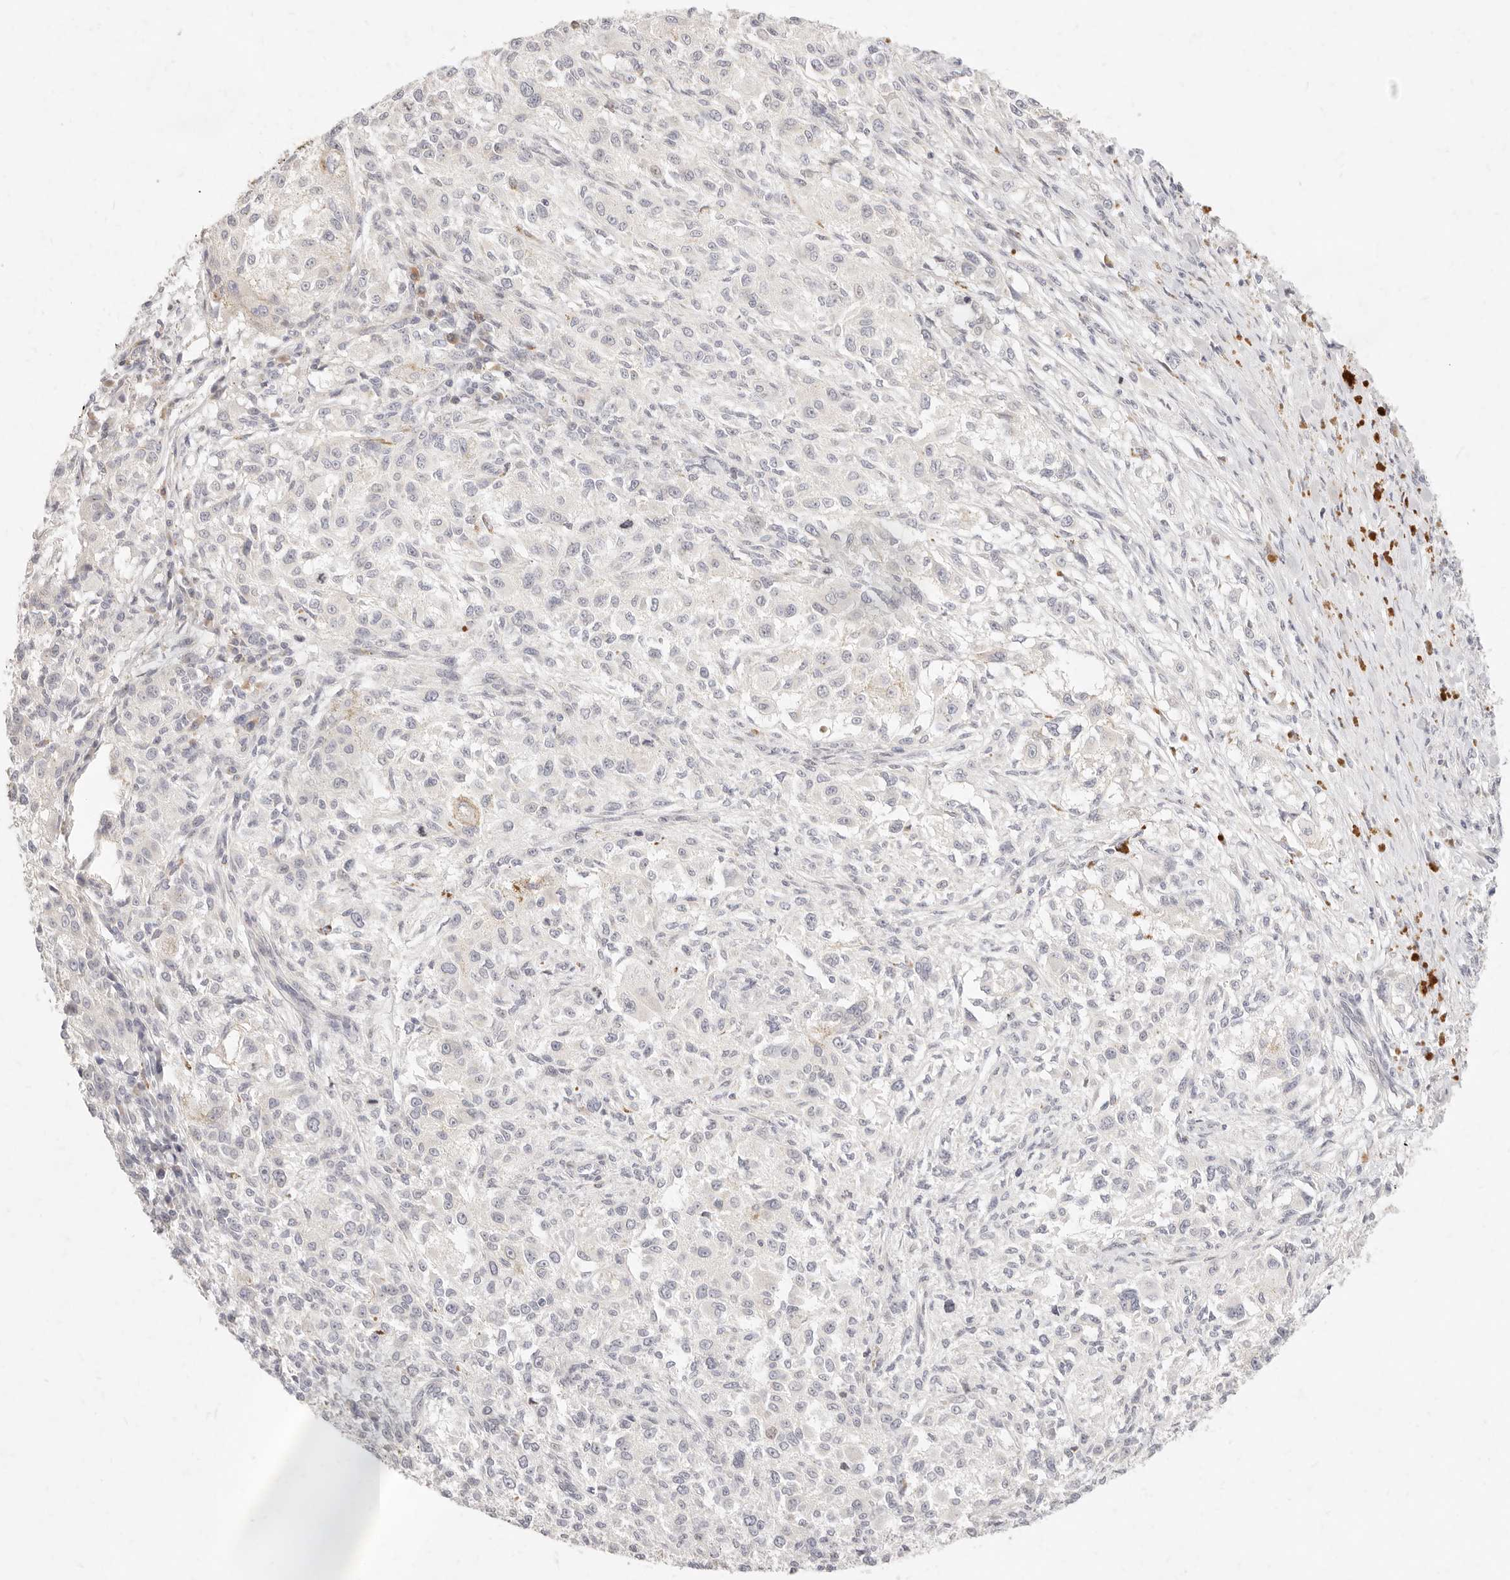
{"staining": {"intensity": "negative", "quantity": "none", "location": "none"}, "tissue": "melanoma", "cell_type": "Tumor cells", "image_type": "cancer", "snomed": [{"axis": "morphology", "description": "Necrosis, NOS"}, {"axis": "morphology", "description": "Malignant melanoma, NOS"}, {"axis": "topography", "description": "Skin"}], "caption": "Immunohistochemical staining of melanoma demonstrates no significant expression in tumor cells.", "gene": "ASCL3", "patient": {"sex": "female", "age": 87}}